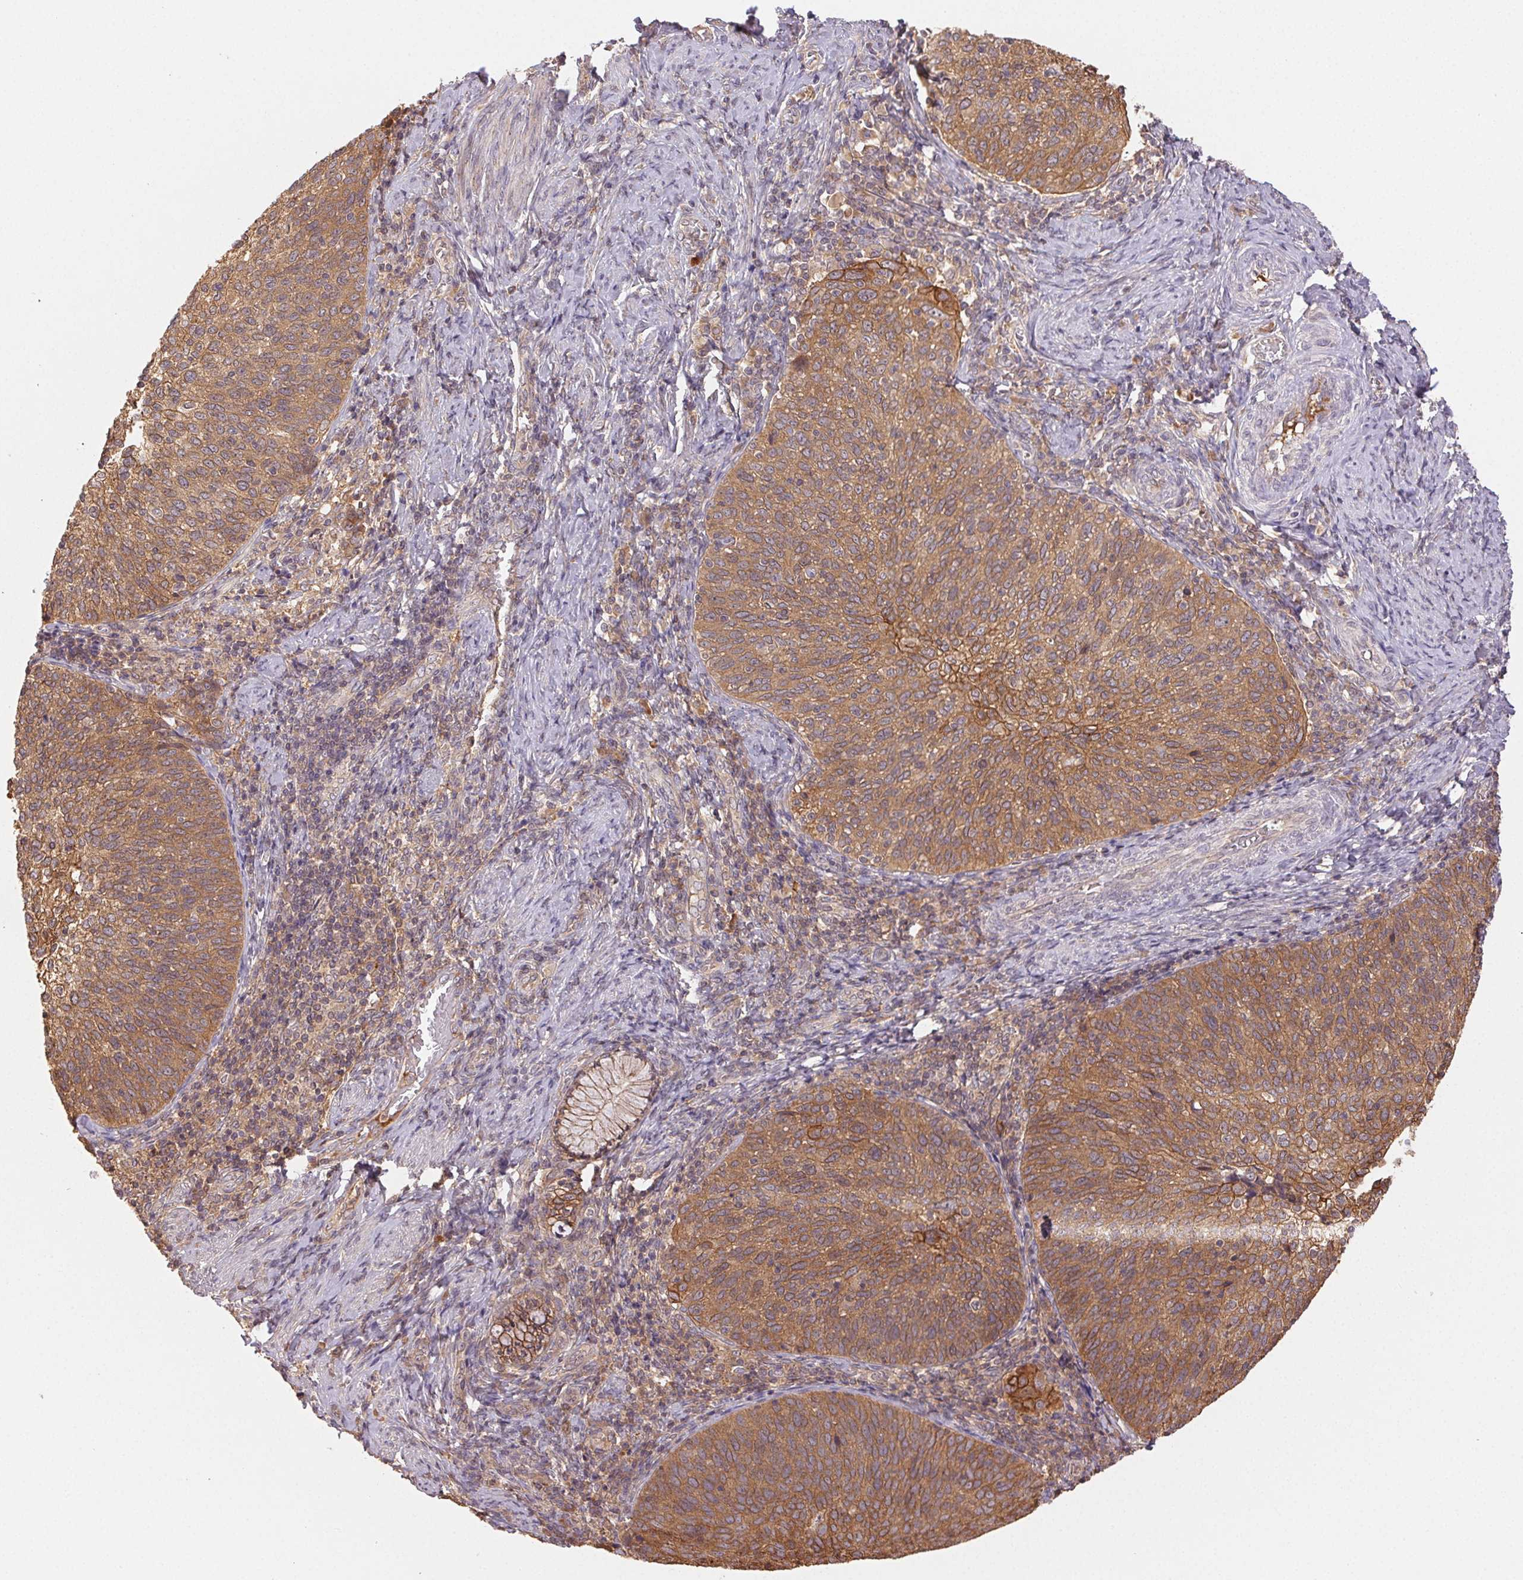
{"staining": {"intensity": "moderate", "quantity": ">75%", "location": "cytoplasmic/membranous"}, "tissue": "cervical cancer", "cell_type": "Tumor cells", "image_type": "cancer", "snomed": [{"axis": "morphology", "description": "Squamous cell carcinoma, NOS"}, {"axis": "topography", "description": "Cervix"}], "caption": "A histopathology image of cervical squamous cell carcinoma stained for a protein displays moderate cytoplasmic/membranous brown staining in tumor cells. (IHC, brightfield microscopy, high magnification).", "gene": "MAPKAPK2", "patient": {"sex": "female", "age": 61}}